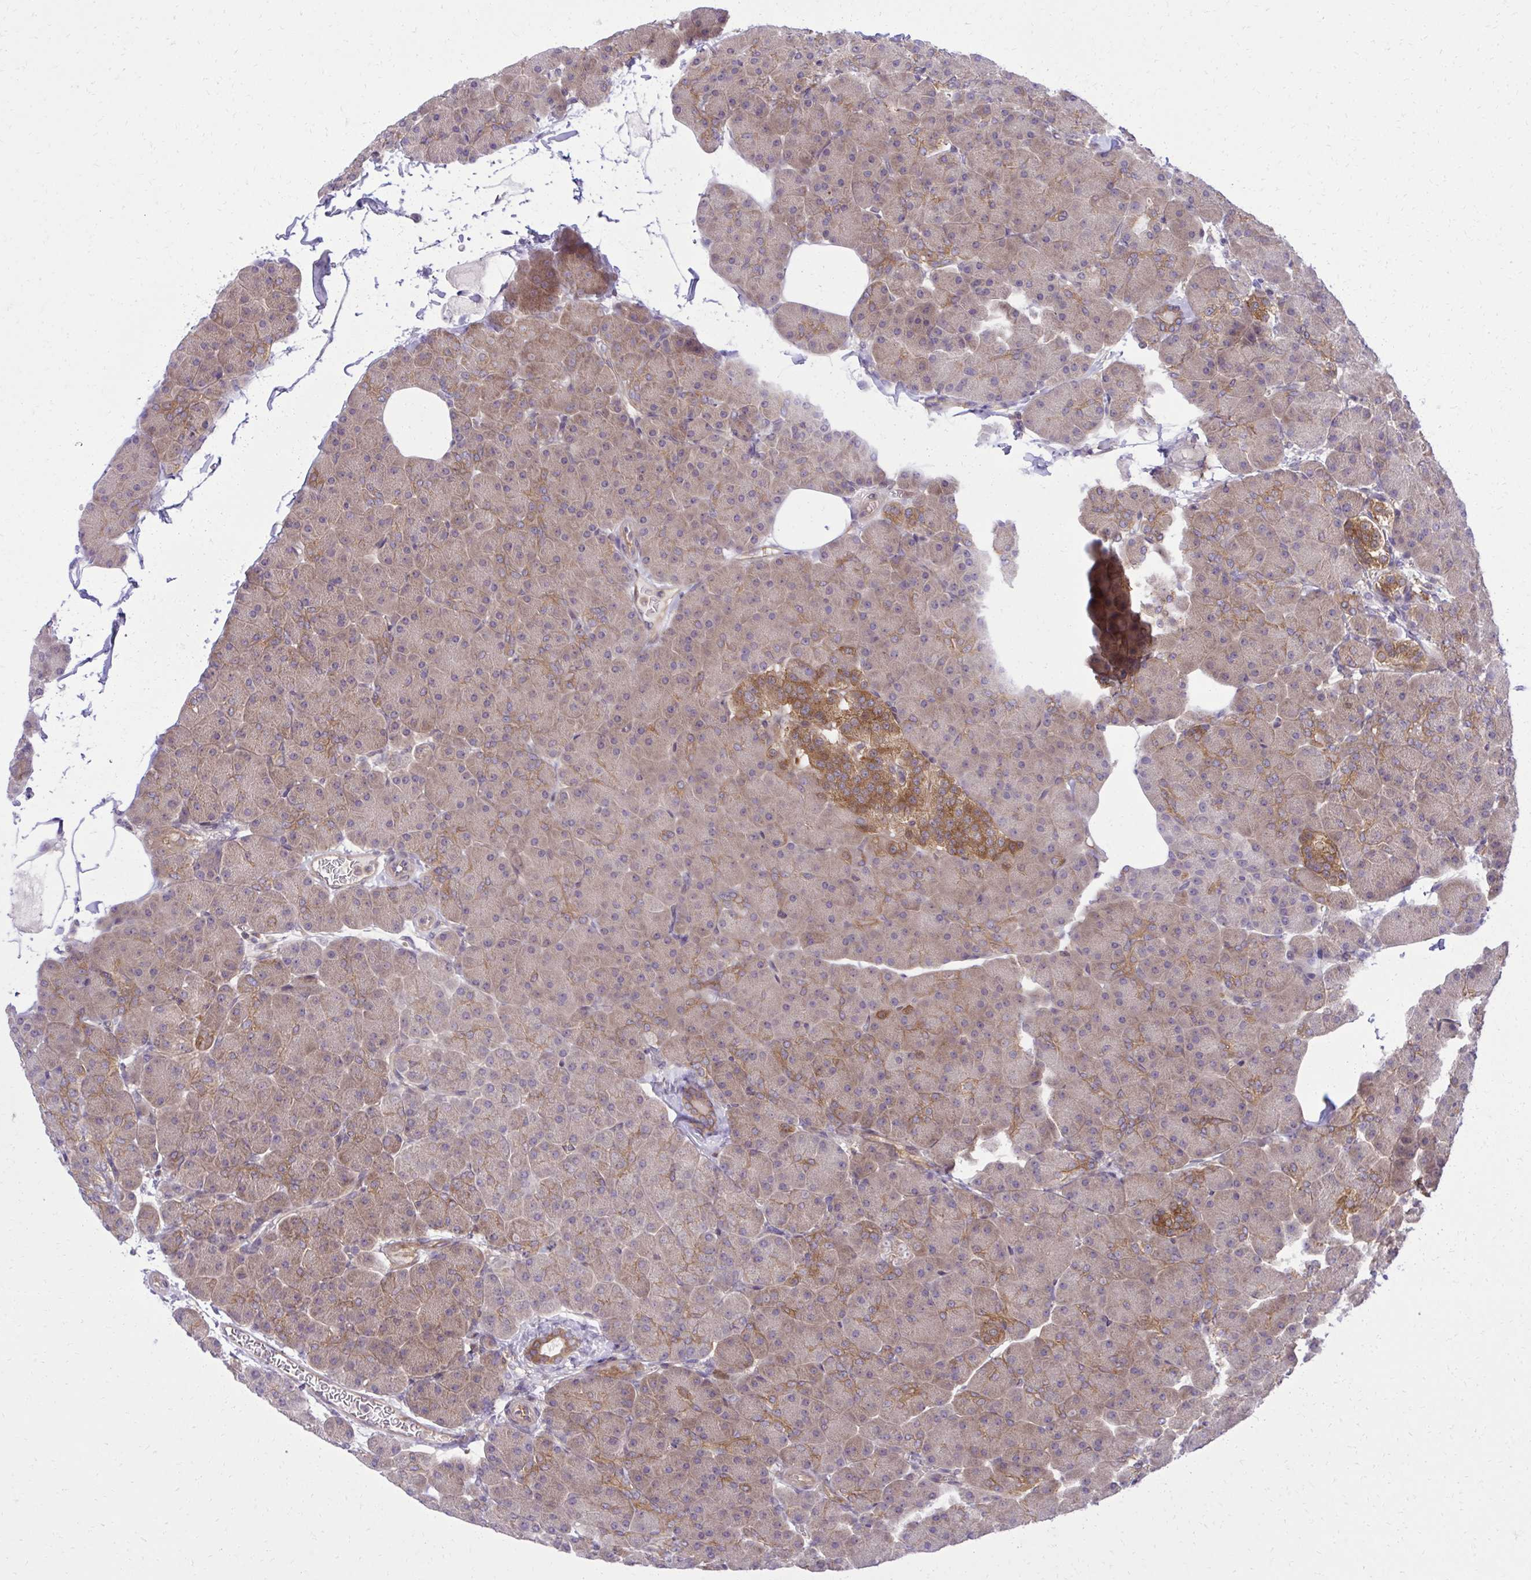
{"staining": {"intensity": "moderate", "quantity": ">75%", "location": "cytoplasmic/membranous"}, "tissue": "pancreas", "cell_type": "Exocrine glandular cells", "image_type": "normal", "snomed": [{"axis": "morphology", "description": "Normal tissue, NOS"}, {"axis": "topography", "description": "Pancreas"}], "caption": "Immunohistochemical staining of normal pancreas displays moderate cytoplasmic/membranous protein expression in about >75% of exocrine glandular cells.", "gene": "PPP5C", "patient": {"sex": "male", "age": 35}}